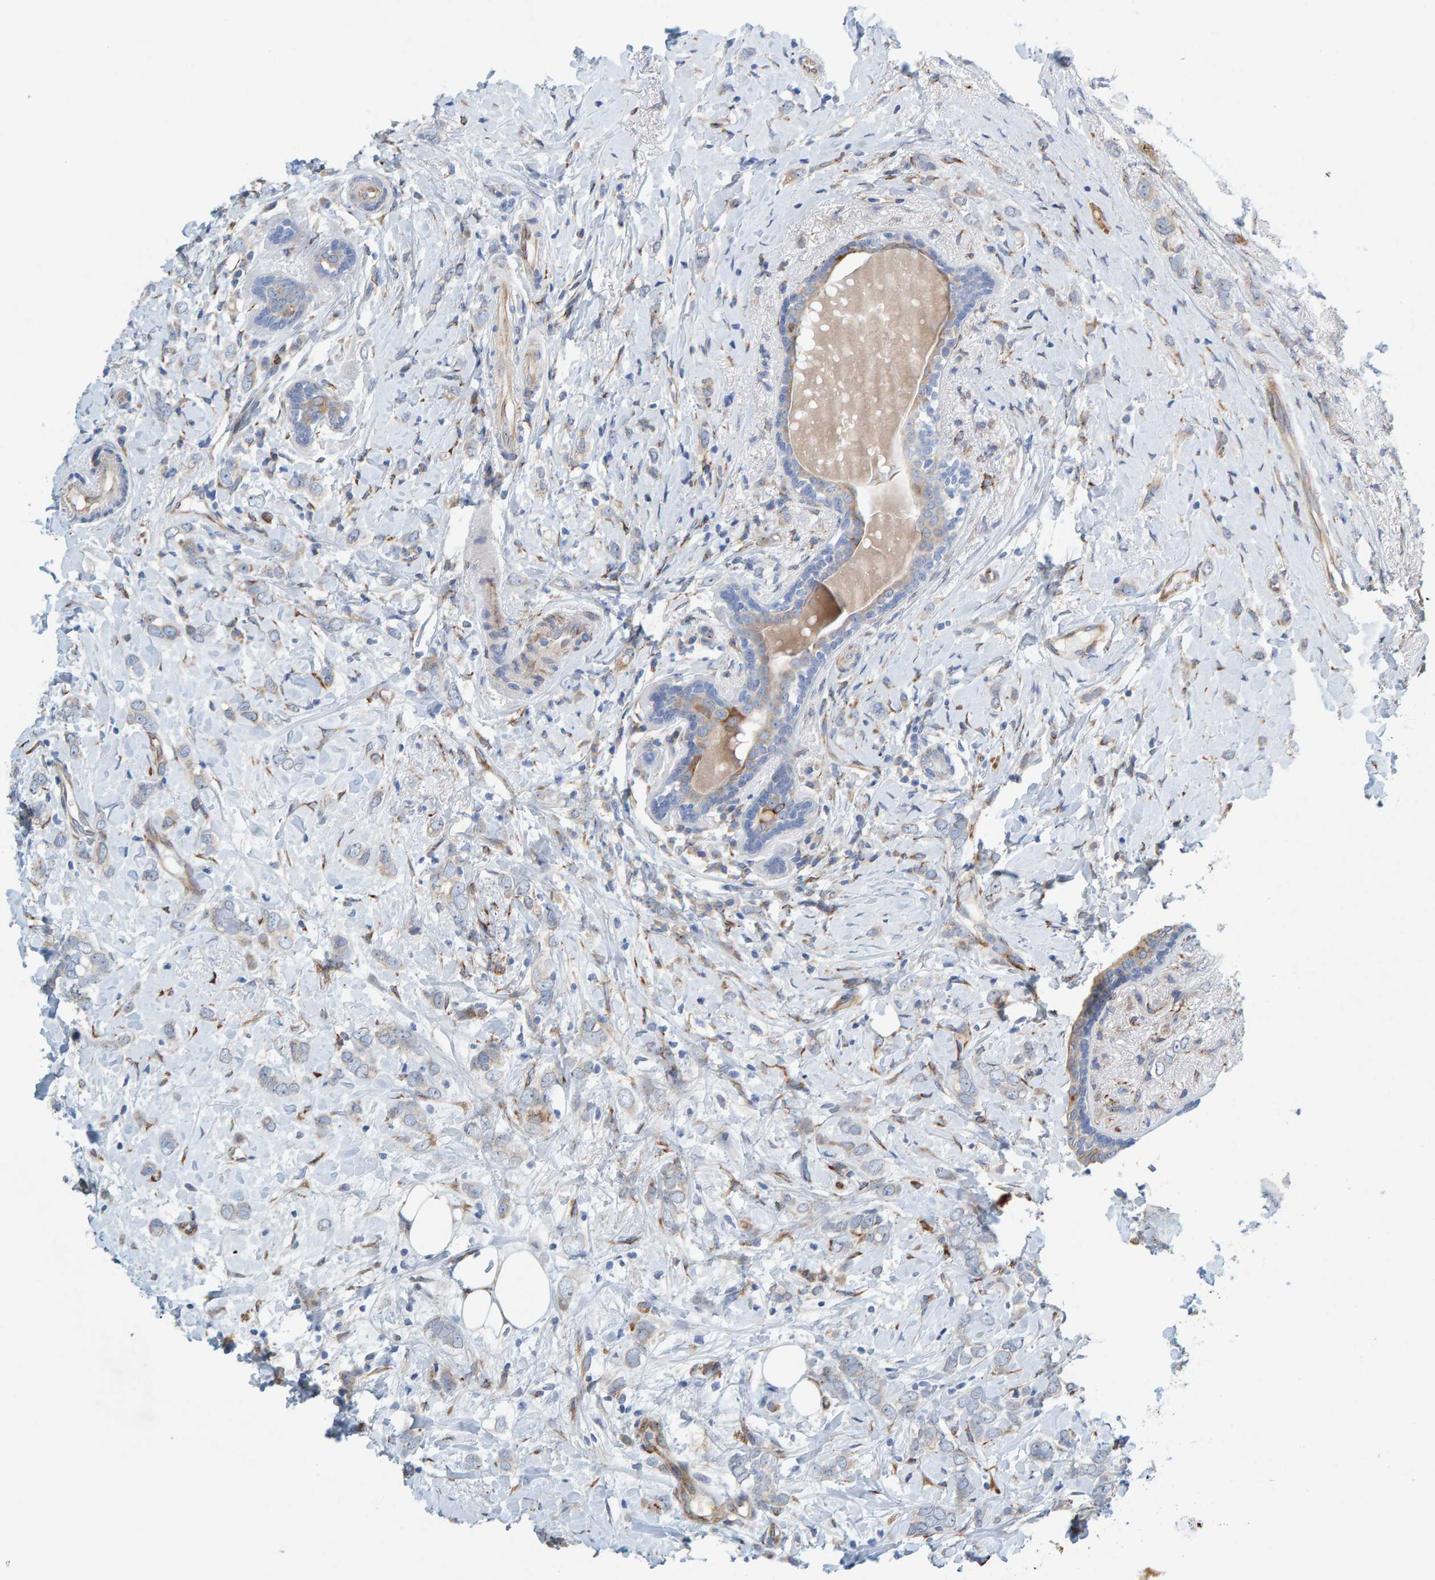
{"staining": {"intensity": "weak", "quantity": "<25%", "location": "cytoplasmic/membranous"}, "tissue": "breast cancer", "cell_type": "Tumor cells", "image_type": "cancer", "snomed": [{"axis": "morphology", "description": "Normal tissue, NOS"}, {"axis": "morphology", "description": "Lobular carcinoma"}, {"axis": "topography", "description": "Breast"}], "caption": "This image is of lobular carcinoma (breast) stained with IHC to label a protein in brown with the nuclei are counter-stained blue. There is no expression in tumor cells.", "gene": "MMP16", "patient": {"sex": "female", "age": 47}}